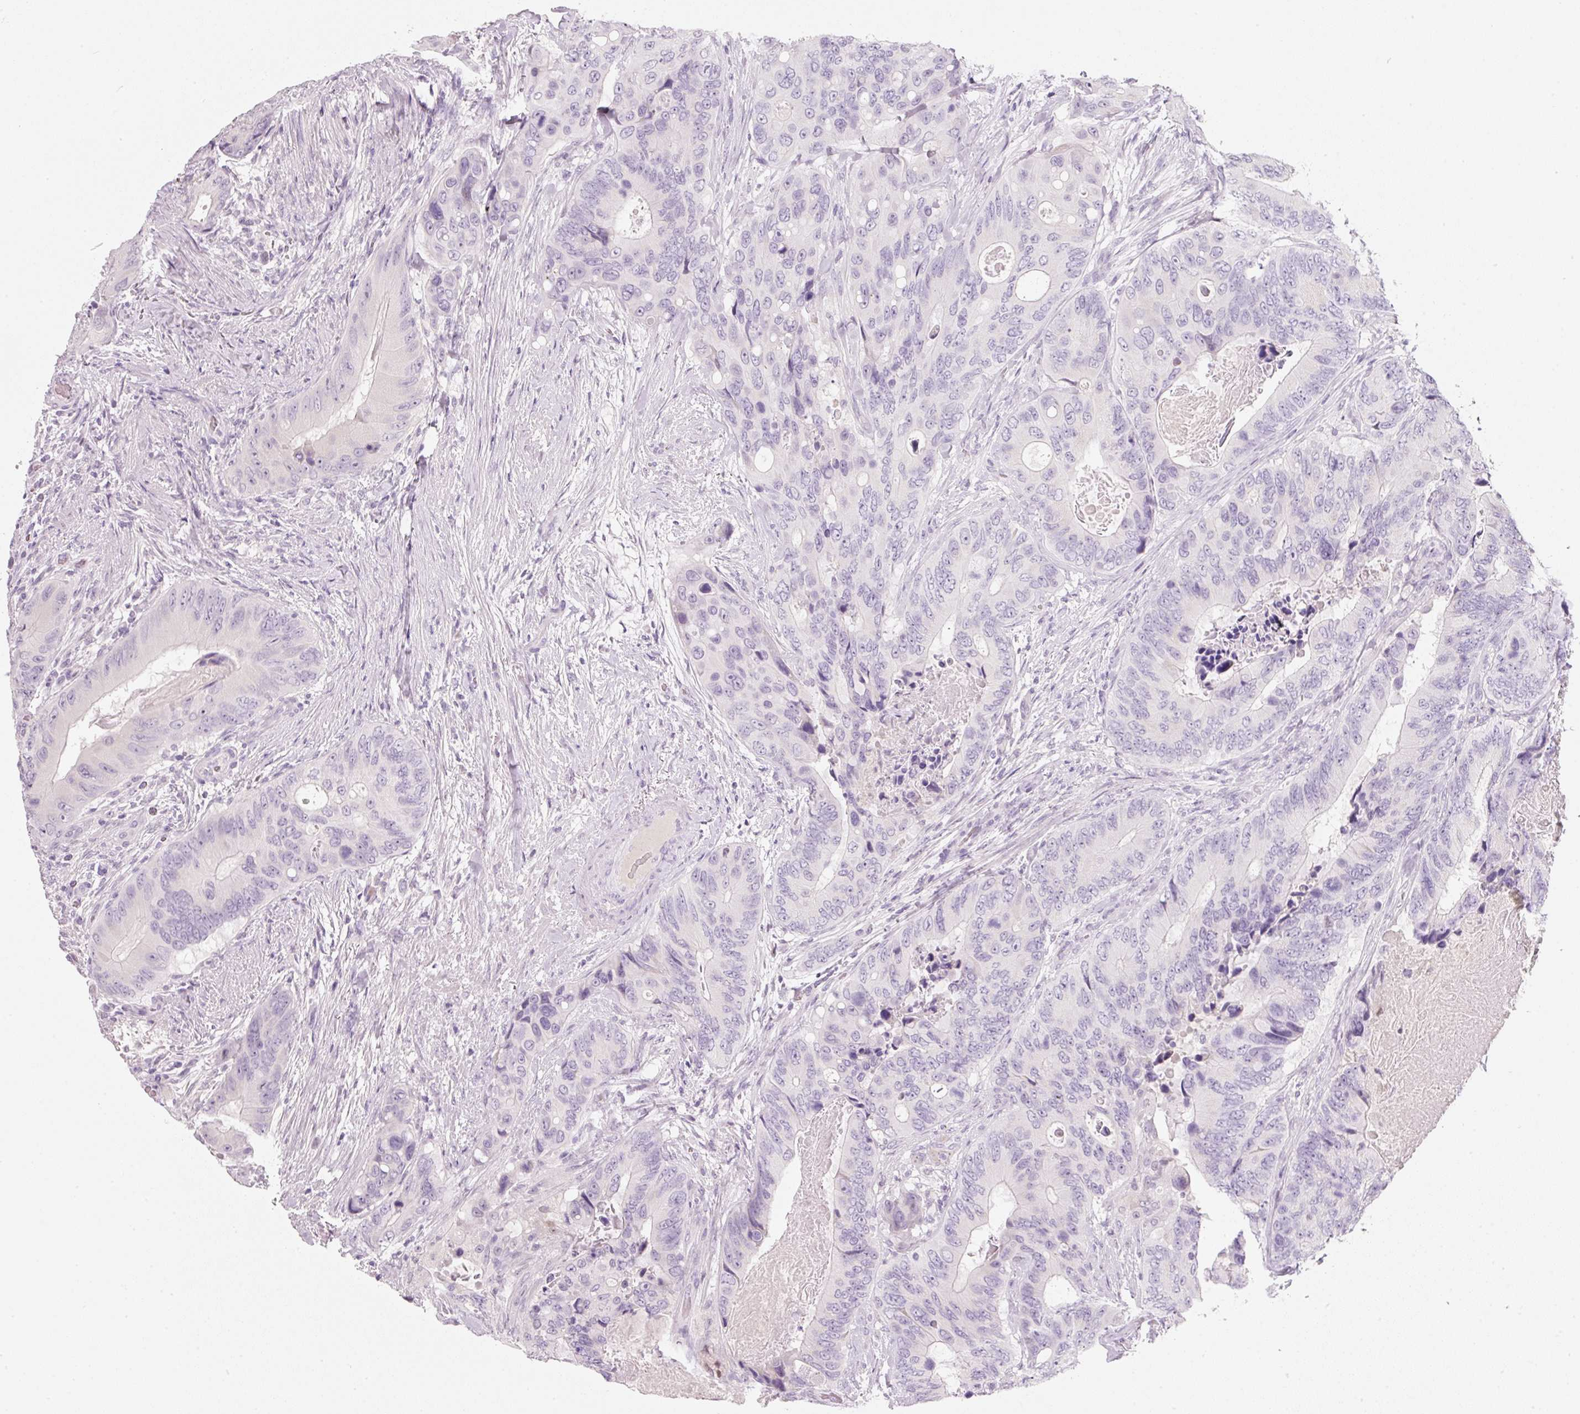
{"staining": {"intensity": "negative", "quantity": "none", "location": "none"}, "tissue": "colorectal cancer", "cell_type": "Tumor cells", "image_type": "cancer", "snomed": [{"axis": "morphology", "description": "Adenocarcinoma, NOS"}, {"axis": "topography", "description": "Colon"}], "caption": "There is no significant positivity in tumor cells of colorectal cancer.", "gene": "ENSG00000206549", "patient": {"sex": "male", "age": 84}}